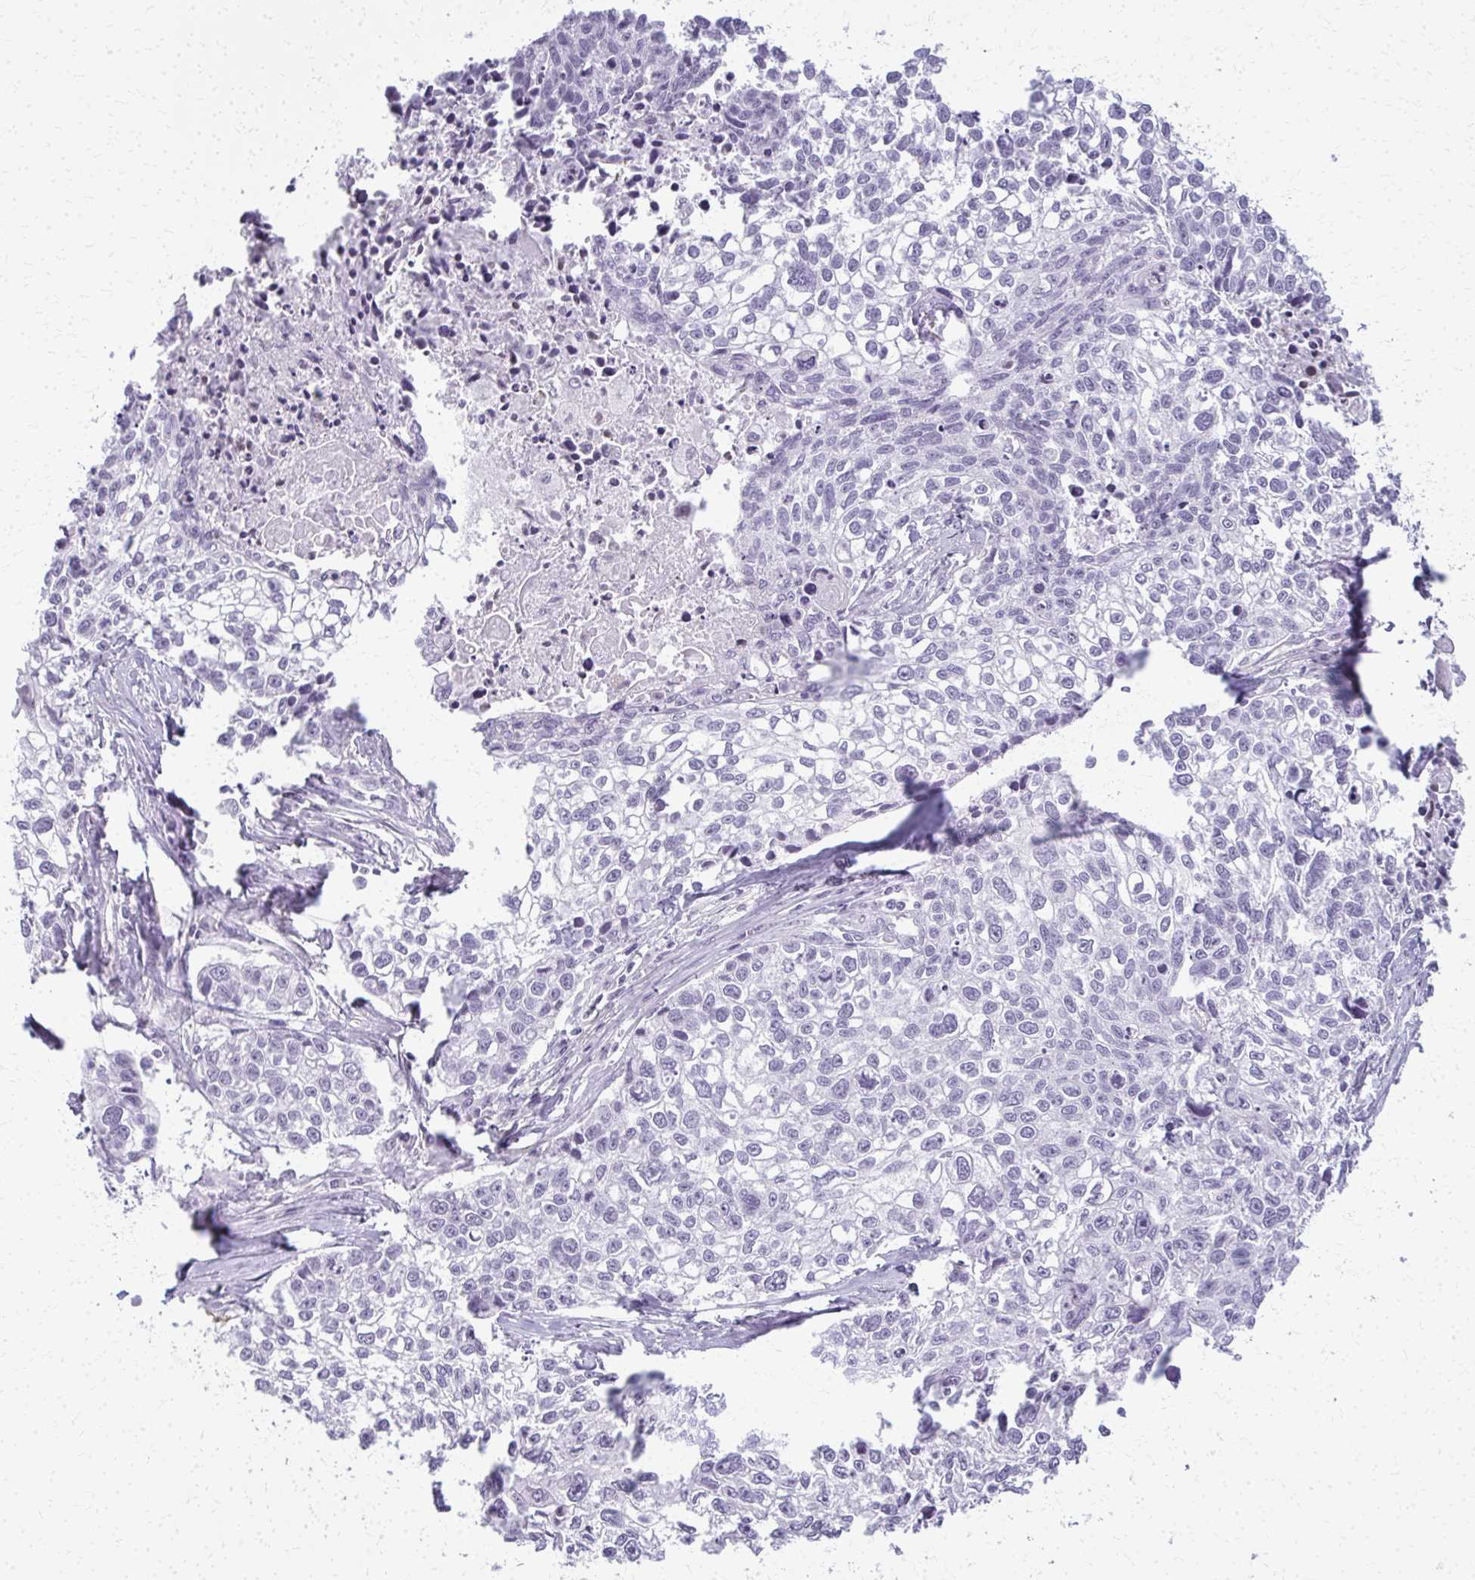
{"staining": {"intensity": "negative", "quantity": "none", "location": "none"}, "tissue": "lung cancer", "cell_type": "Tumor cells", "image_type": "cancer", "snomed": [{"axis": "morphology", "description": "Squamous cell carcinoma, NOS"}, {"axis": "topography", "description": "Lung"}], "caption": "The photomicrograph reveals no staining of tumor cells in lung cancer.", "gene": "CA3", "patient": {"sex": "male", "age": 74}}